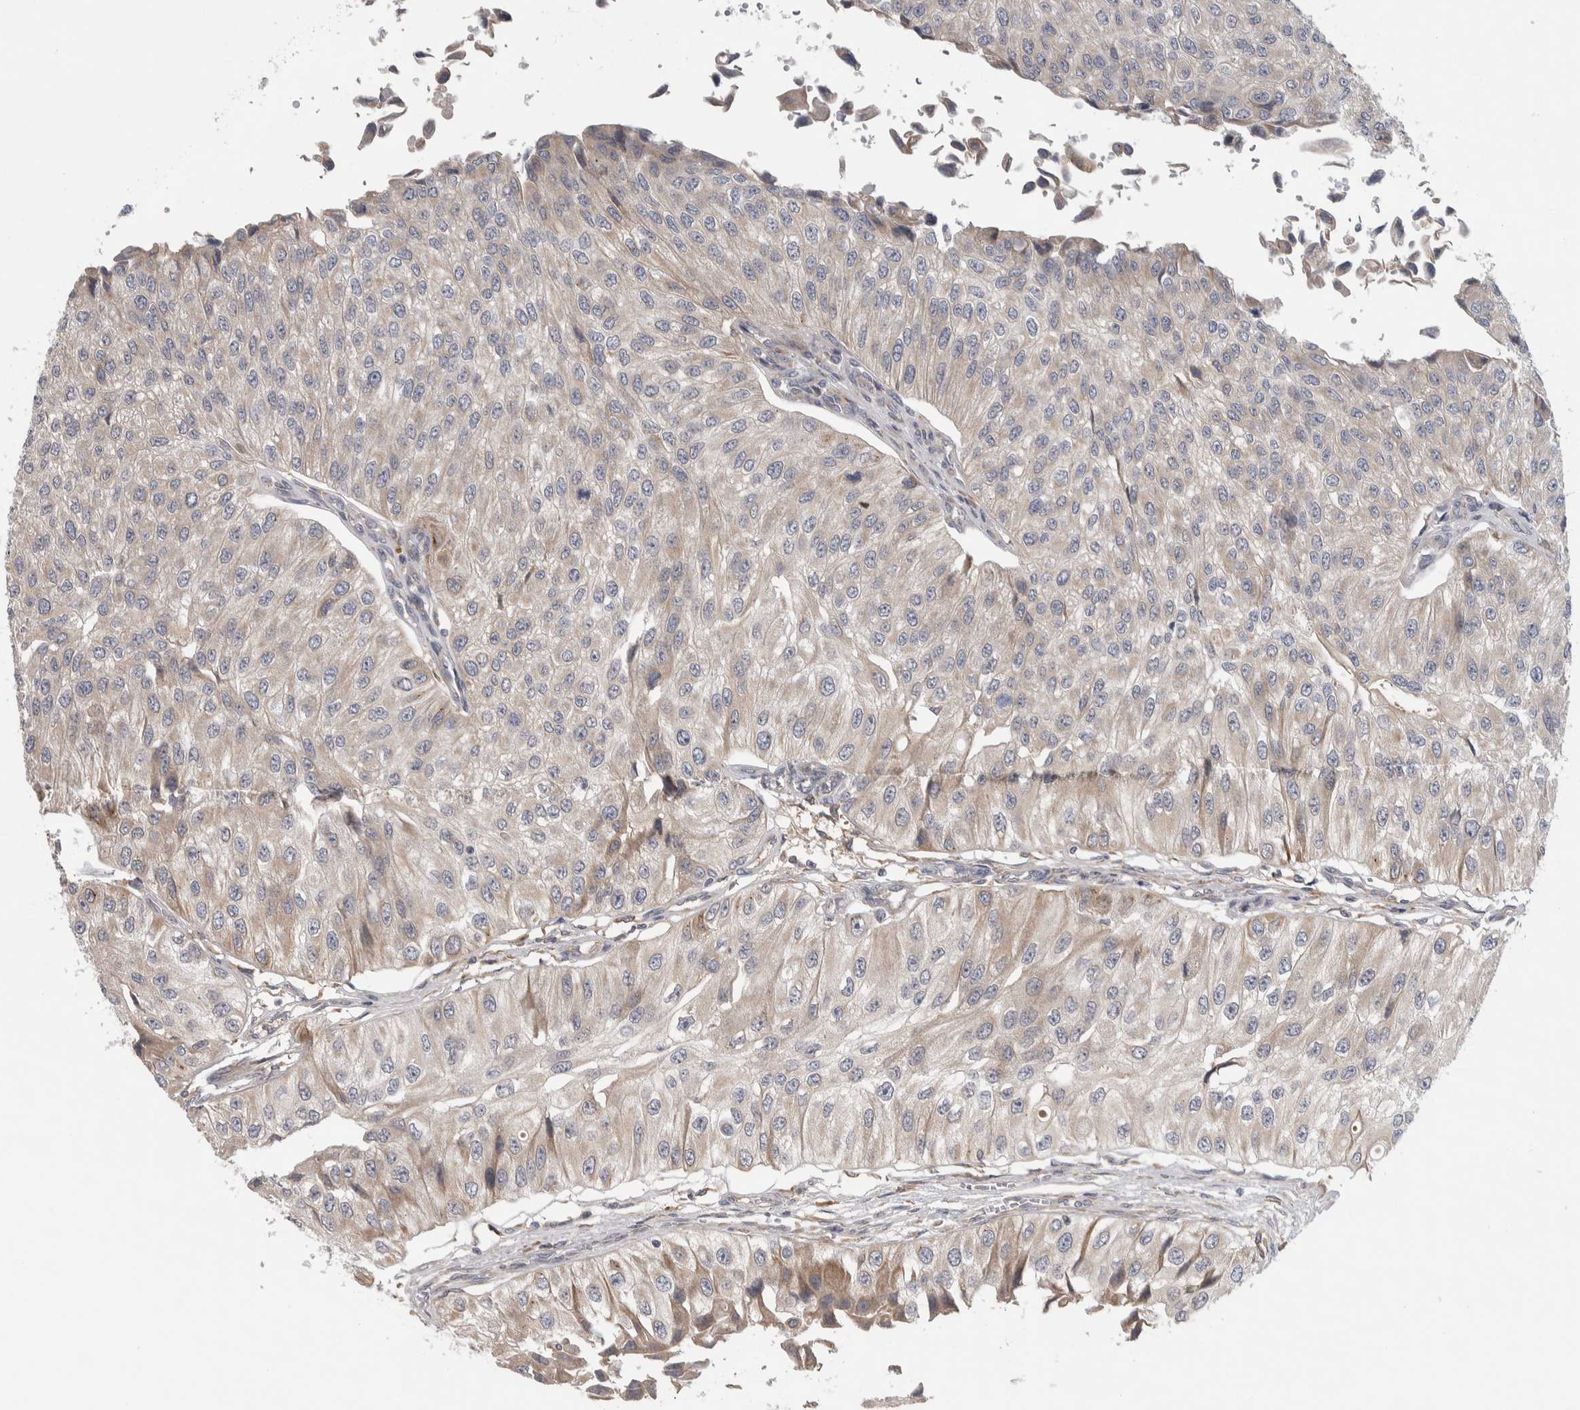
{"staining": {"intensity": "weak", "quantity": "<25%", "location": "cytoplasmic/membranous"}, "tissue": "urothelial cancer", "cell_type": "Tumor cells", "image_type": "cancer", "snomed": [{"axis": "morphology", "description": "Urothelial carcinoma, High grade"}, {"axis": "topography", "description": "Kidney"}, {"axis": "topography", "description": "Urinary bladder"}], "caption": "High magnification brightfield microscopy of urothelial carcinoma (high-grade) stained with DAB (3,3'-diaminobenzidine) (brown) and counterstained with hematoxylin (blue): tumor cells show no significant staining.", "gene": "ADPRM", "patient": {"sex": "male", "age": 77}}